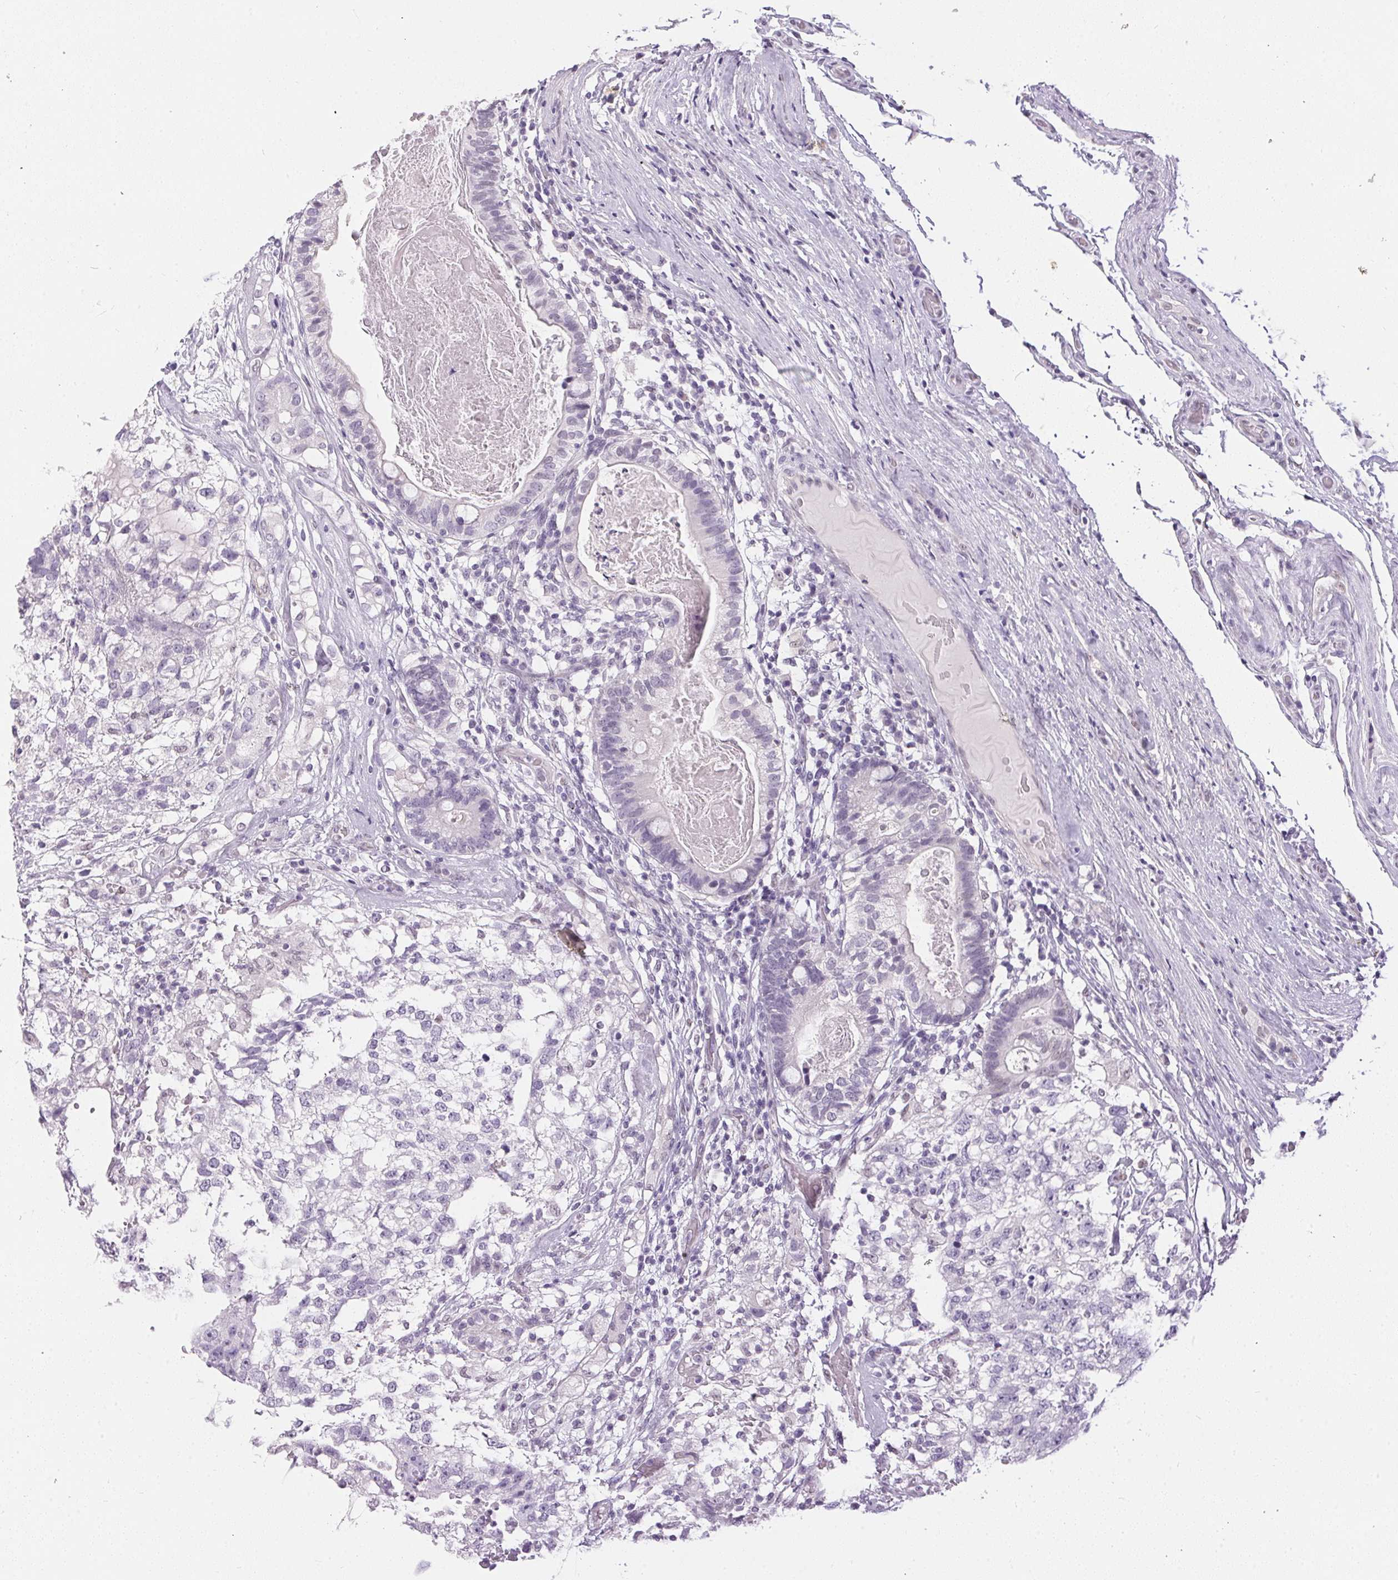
{"staining": {"intensity": "negative", "quantity": "none", "location": "none"}, "tissue": "testis cancer", "cell_type": "Tumor cells", "image_type": "cancer", "snomed": [{"axis": "morphology", "description": "Seminoma, NOS"}, {"axis": "morphology", "description": "Carcinoma, Embryonal, NOS"}, {"axis": "topography", "description": "Testis"}], "caption": "IHC of testis embryonal carcinoma demonstrates no expression in tumor cells. (Immunohistochemistry, brightfield microscopy, high magnification).", "gene": "GBP6", "patient": {"sex": "male", "age": 41}}